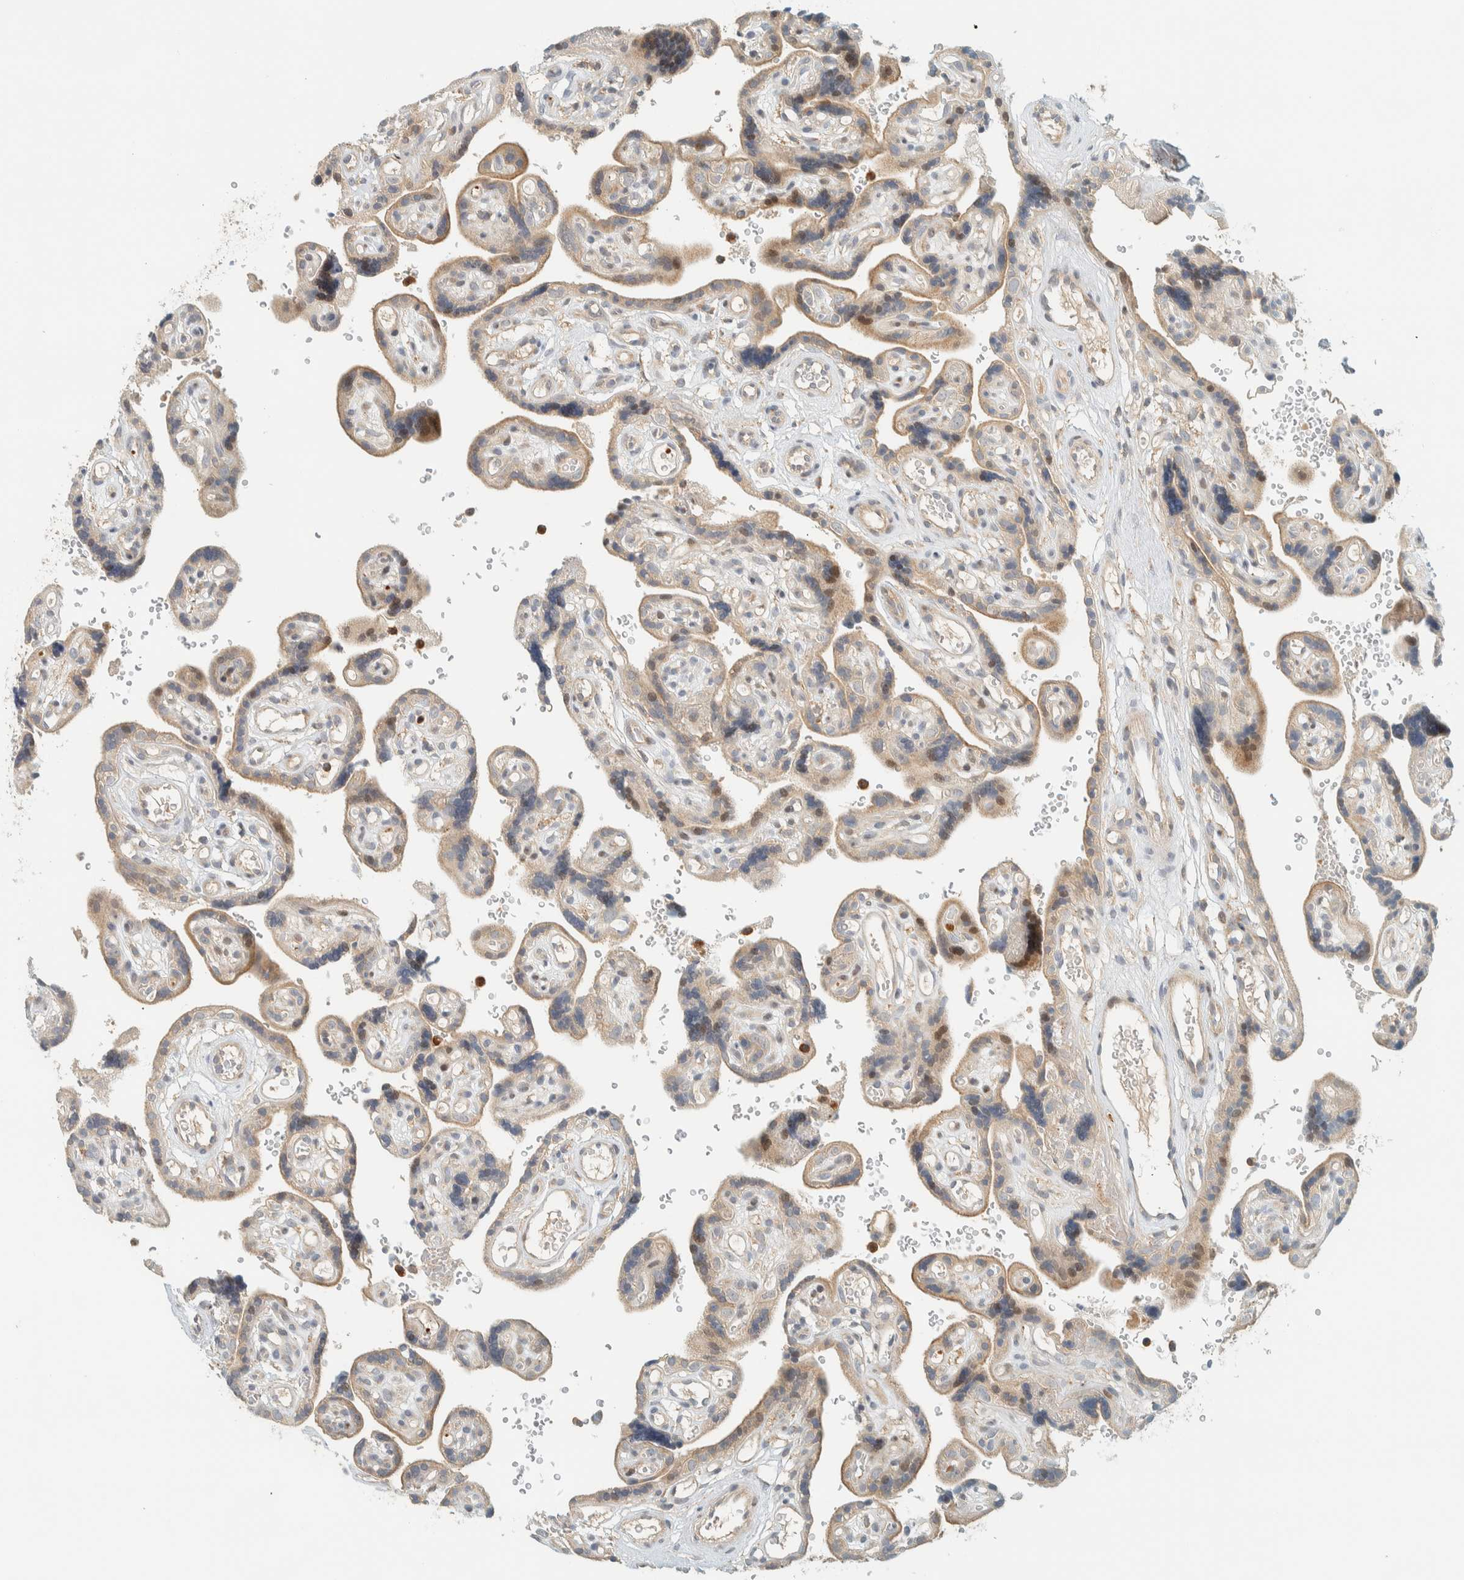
{"staining": {"intensity": "weak", "quantity": ">75%", "location": "cytoplasmic/membranous"}, "tissue": "placenta", "cell_type": "Decidual cells", "image_type": "normal", "snomed": [{"axis": "morphology", "description": "Normal tissue, NOS"}, {"axis": "topography", "description": "Placenta"}], "caption": "Decidual cells reveal low levels of weak cytoplasmic/membranous staining in about >75% of cells in unremarkable placenta.", "gene": "CCDC171", "patient": {"sex": "female", "age": 30}}